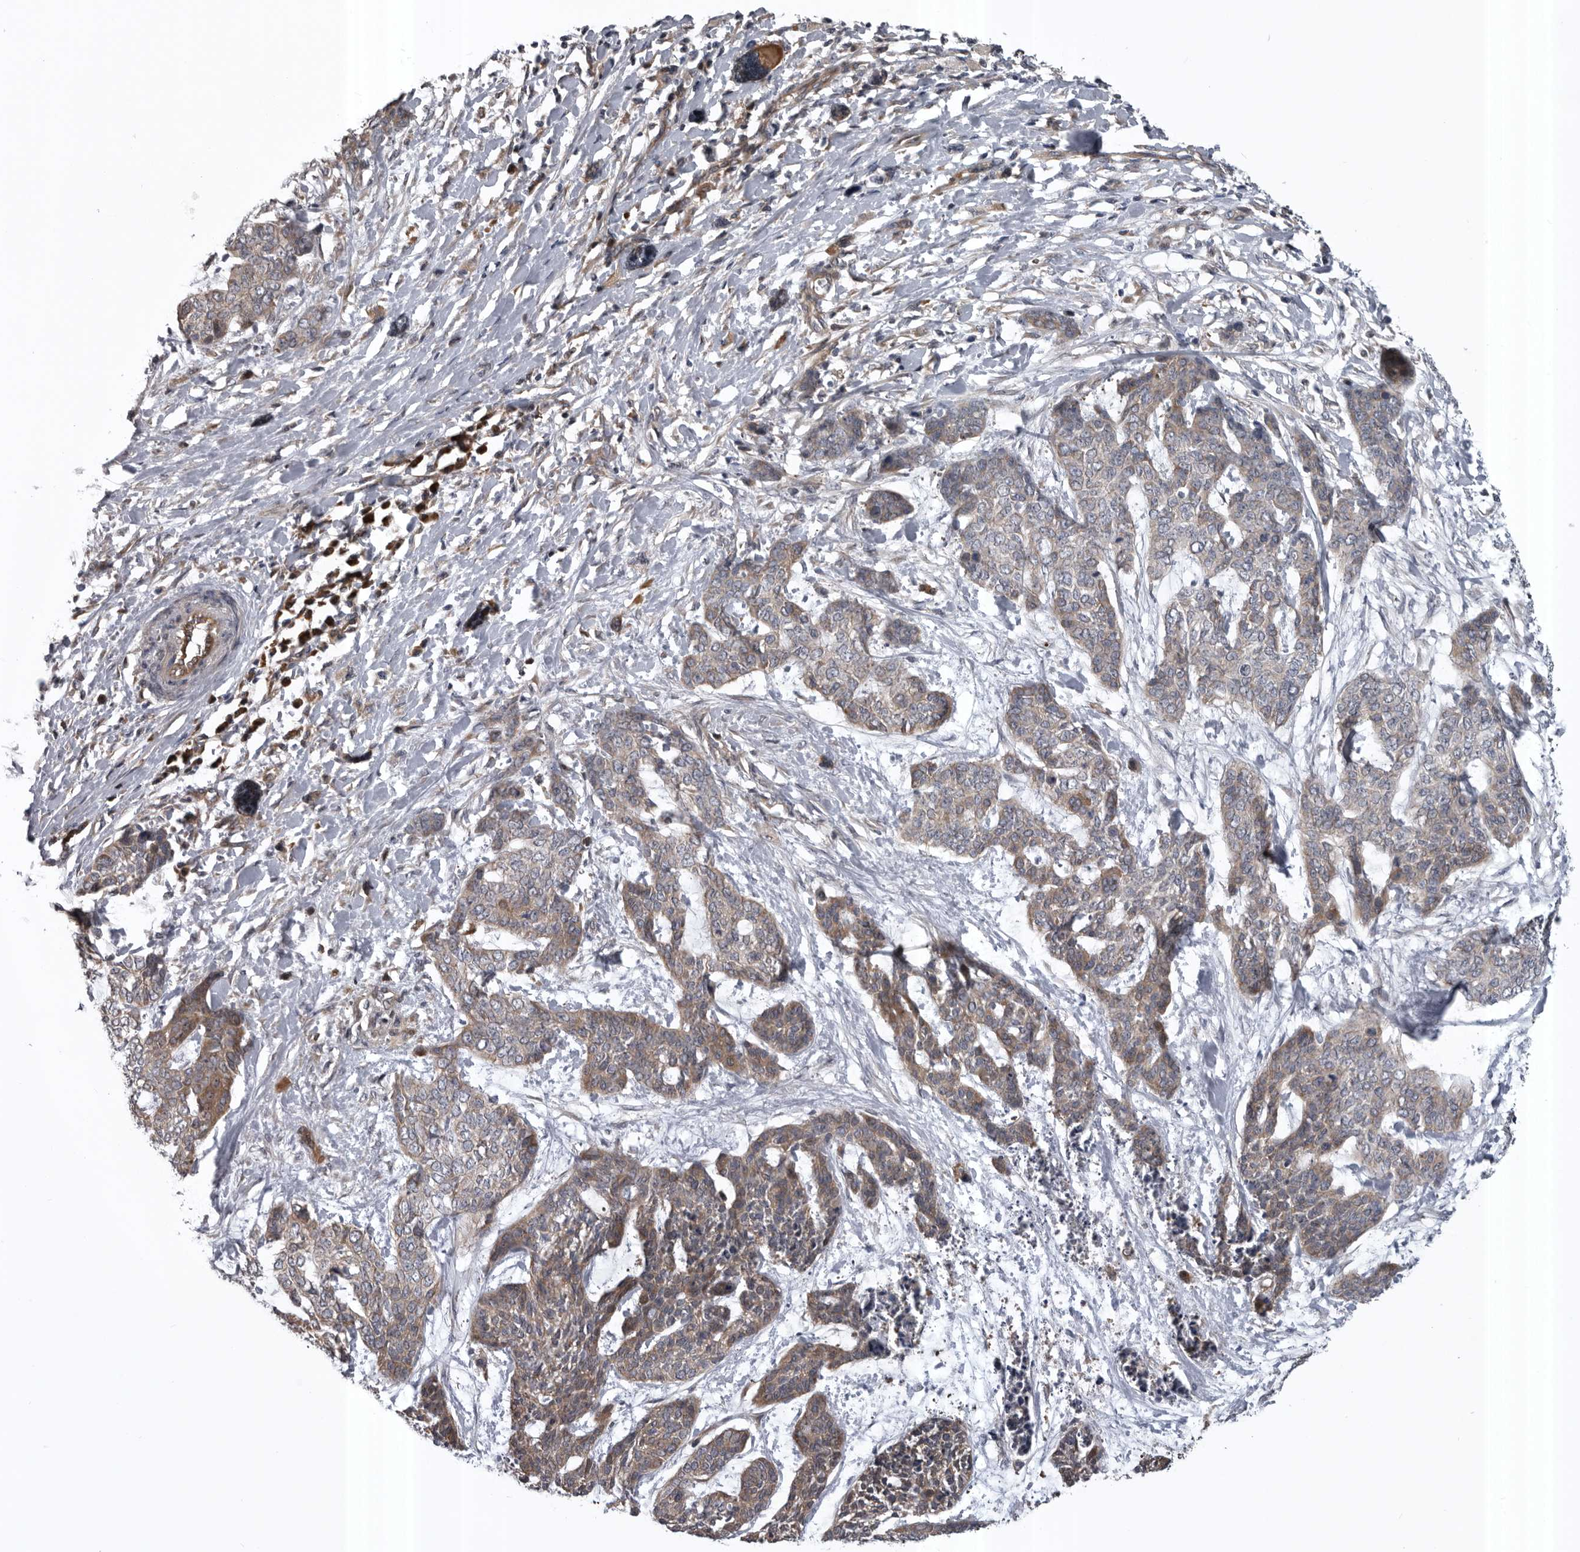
{"staining": {"intensity": "moderate", "quantity": ">75%", "location": "cytoplasmic/membranous"}, "tissue": "skin cancer", "cell_type": "Tumor cells", "image_type": "cancer", "snomed": [{"axis": "morphology", "description": "Basal cell carcinoma"}, {"axis": "topography", "description": "Skin"}], "caption": "Immunohistochemical staining of skin basal cell carcinoma shows moderate cytoplasmic/membranous protein expression in approximately >75% of tumor cells.", "gene": "RAB3GAP2", "patient": {"sex": "female", "age": 64}}